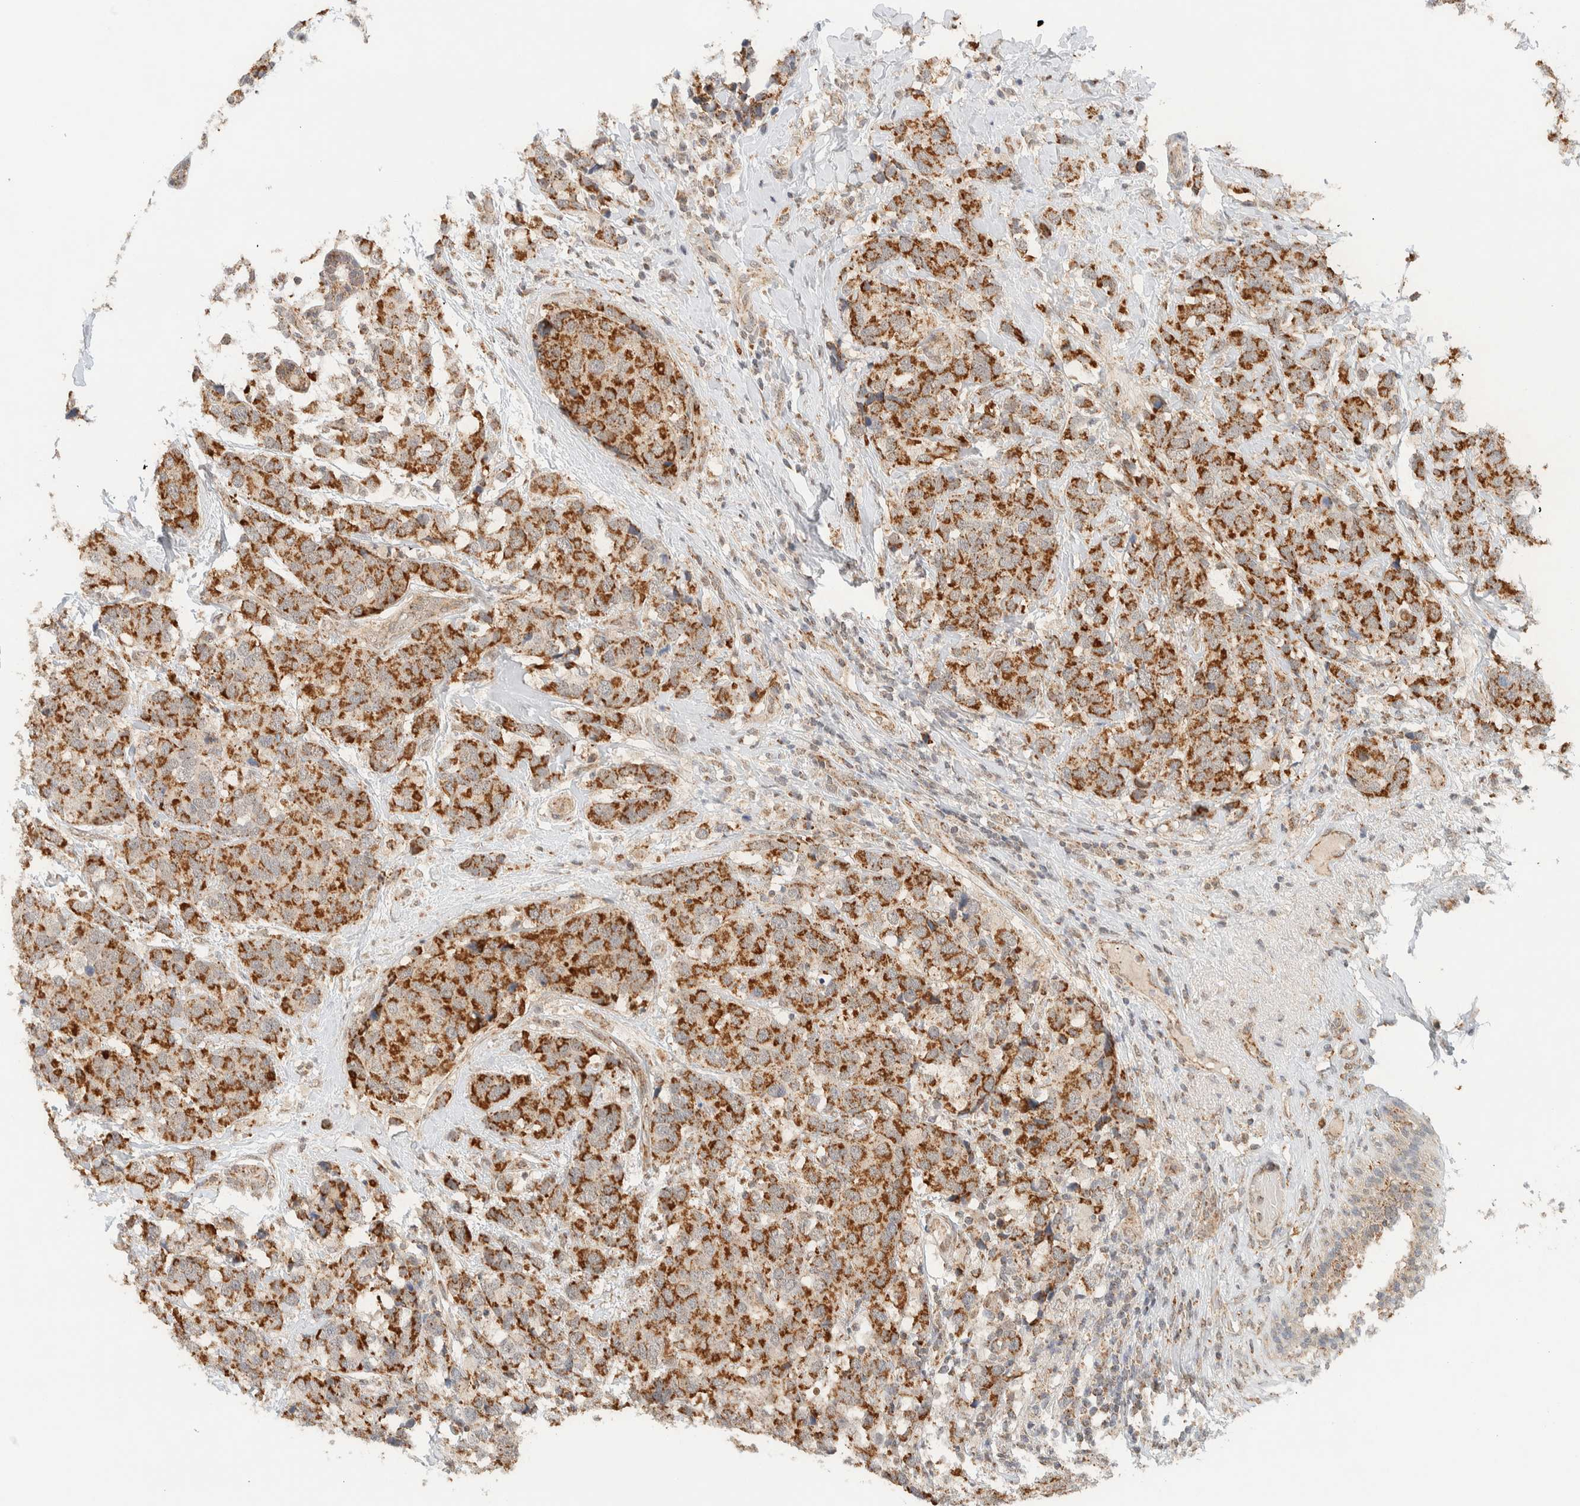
{"staining": {"intensity": "strong", "quantity": ">75%", "location": "cytoplasmic/membranous"}, "tissue": "breast cancer", "cell_type": "Tumor cells", "image_type": "cancer", "snomed": [{"axis": "morphology", "description": "Lobular carcinoma"}, {"axis": "topography", "description": "Breast"}], "caption": "Breast cancer (lobular carcinoma) was stained to show a protein in brown. There is high levels of strong cytoplasmic/membranous expression in approximately >75% of tumor cells.", "gene": "MRPL41", "patient": {"sex": "female", "age": 59}}